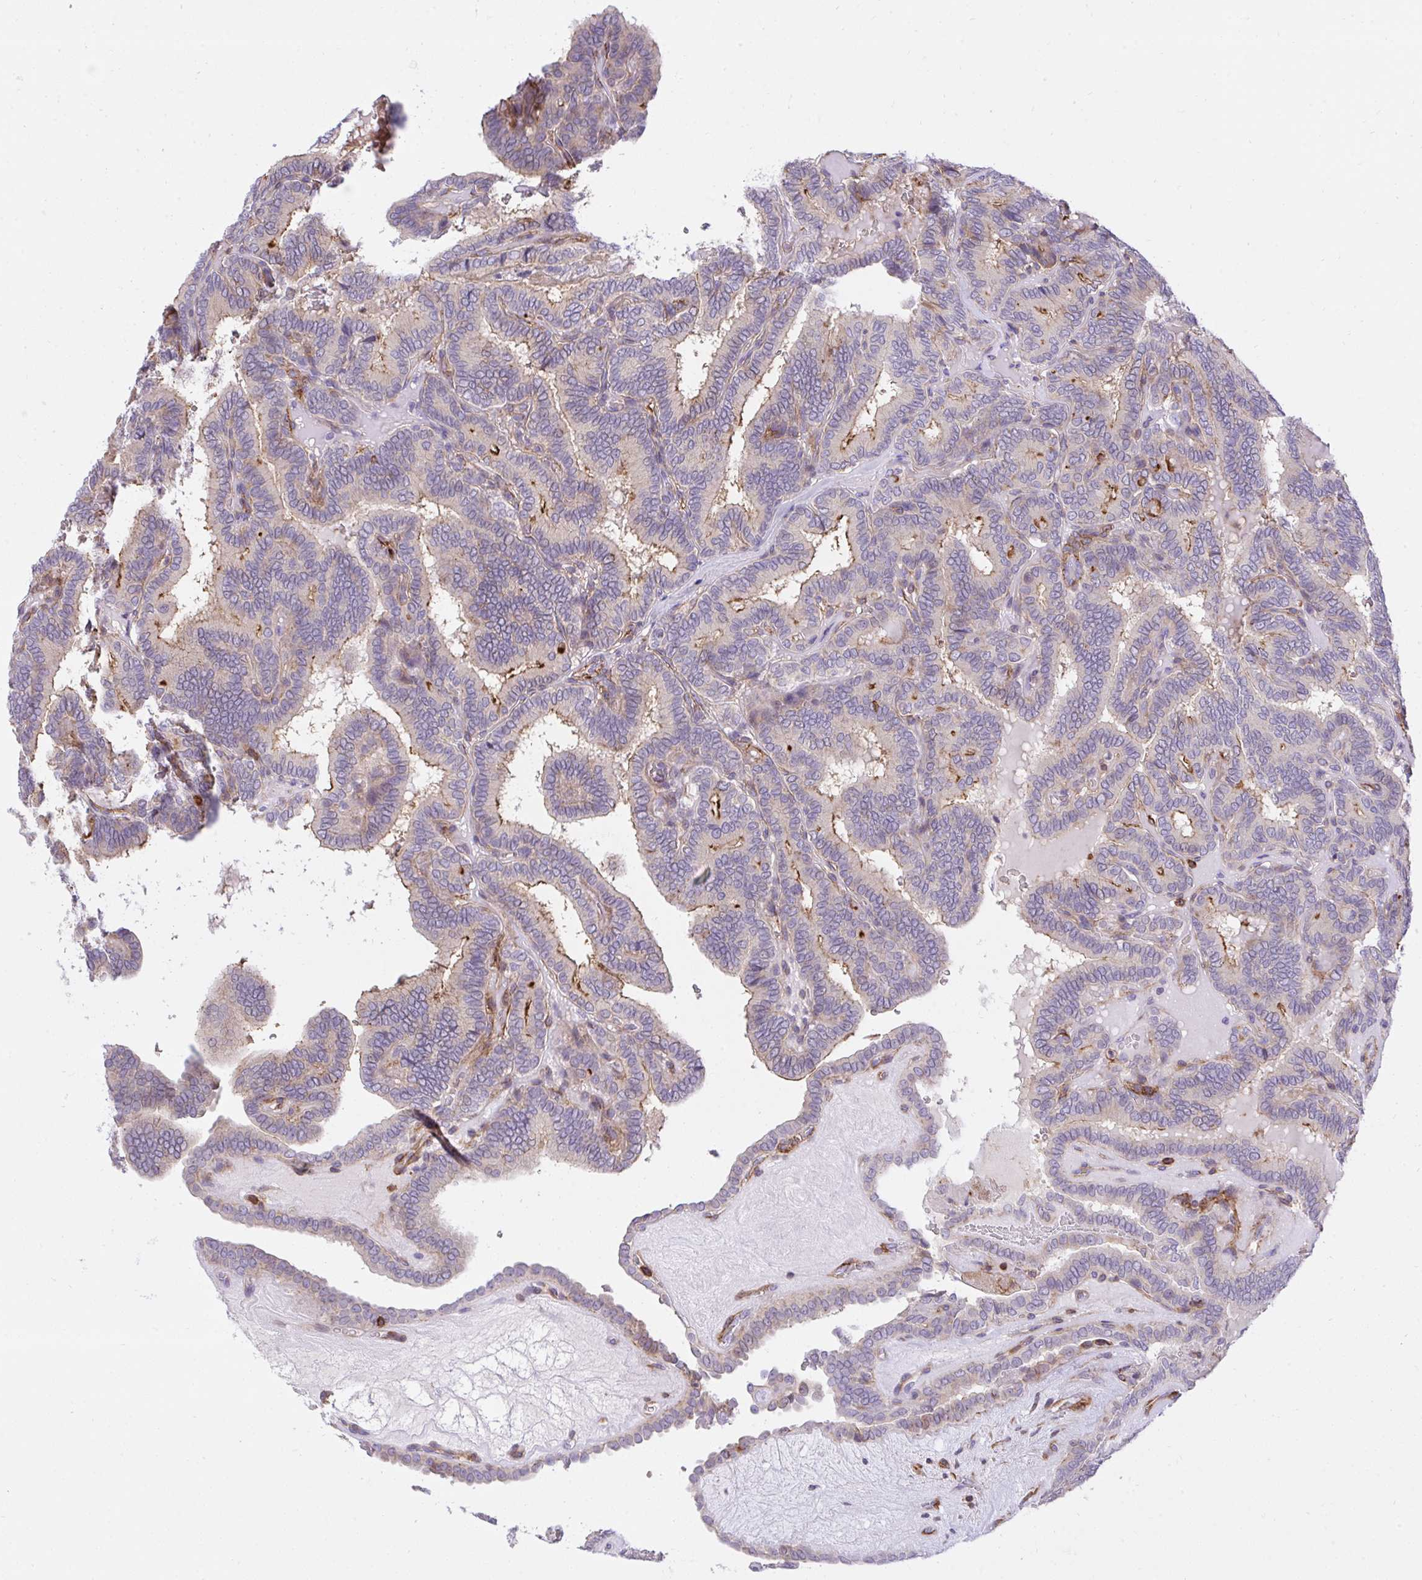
{"staining": {"intensity": "weak", "quantity": "<25%", "location": "cytoplasmic/membranous"}, "tissue": "thyroid cancer", "cell_type": "Tumor cells", "image_type": "cancer", "snomed": [{"axis": "morphology", "description": "Papillary adenocarcinoma, NOS"}, {"axis": "topography", "description": "Thyroid gland"}], "caption": "High magnification brightfield microscopy of thyroid papillary adenocarcinoma stained with DAB (brown) and counterstained with hematoxylin (blue): tumor cells show no significant expression.", "gene": "ERI1", "patient": {"sex": "female", "age": 21}}